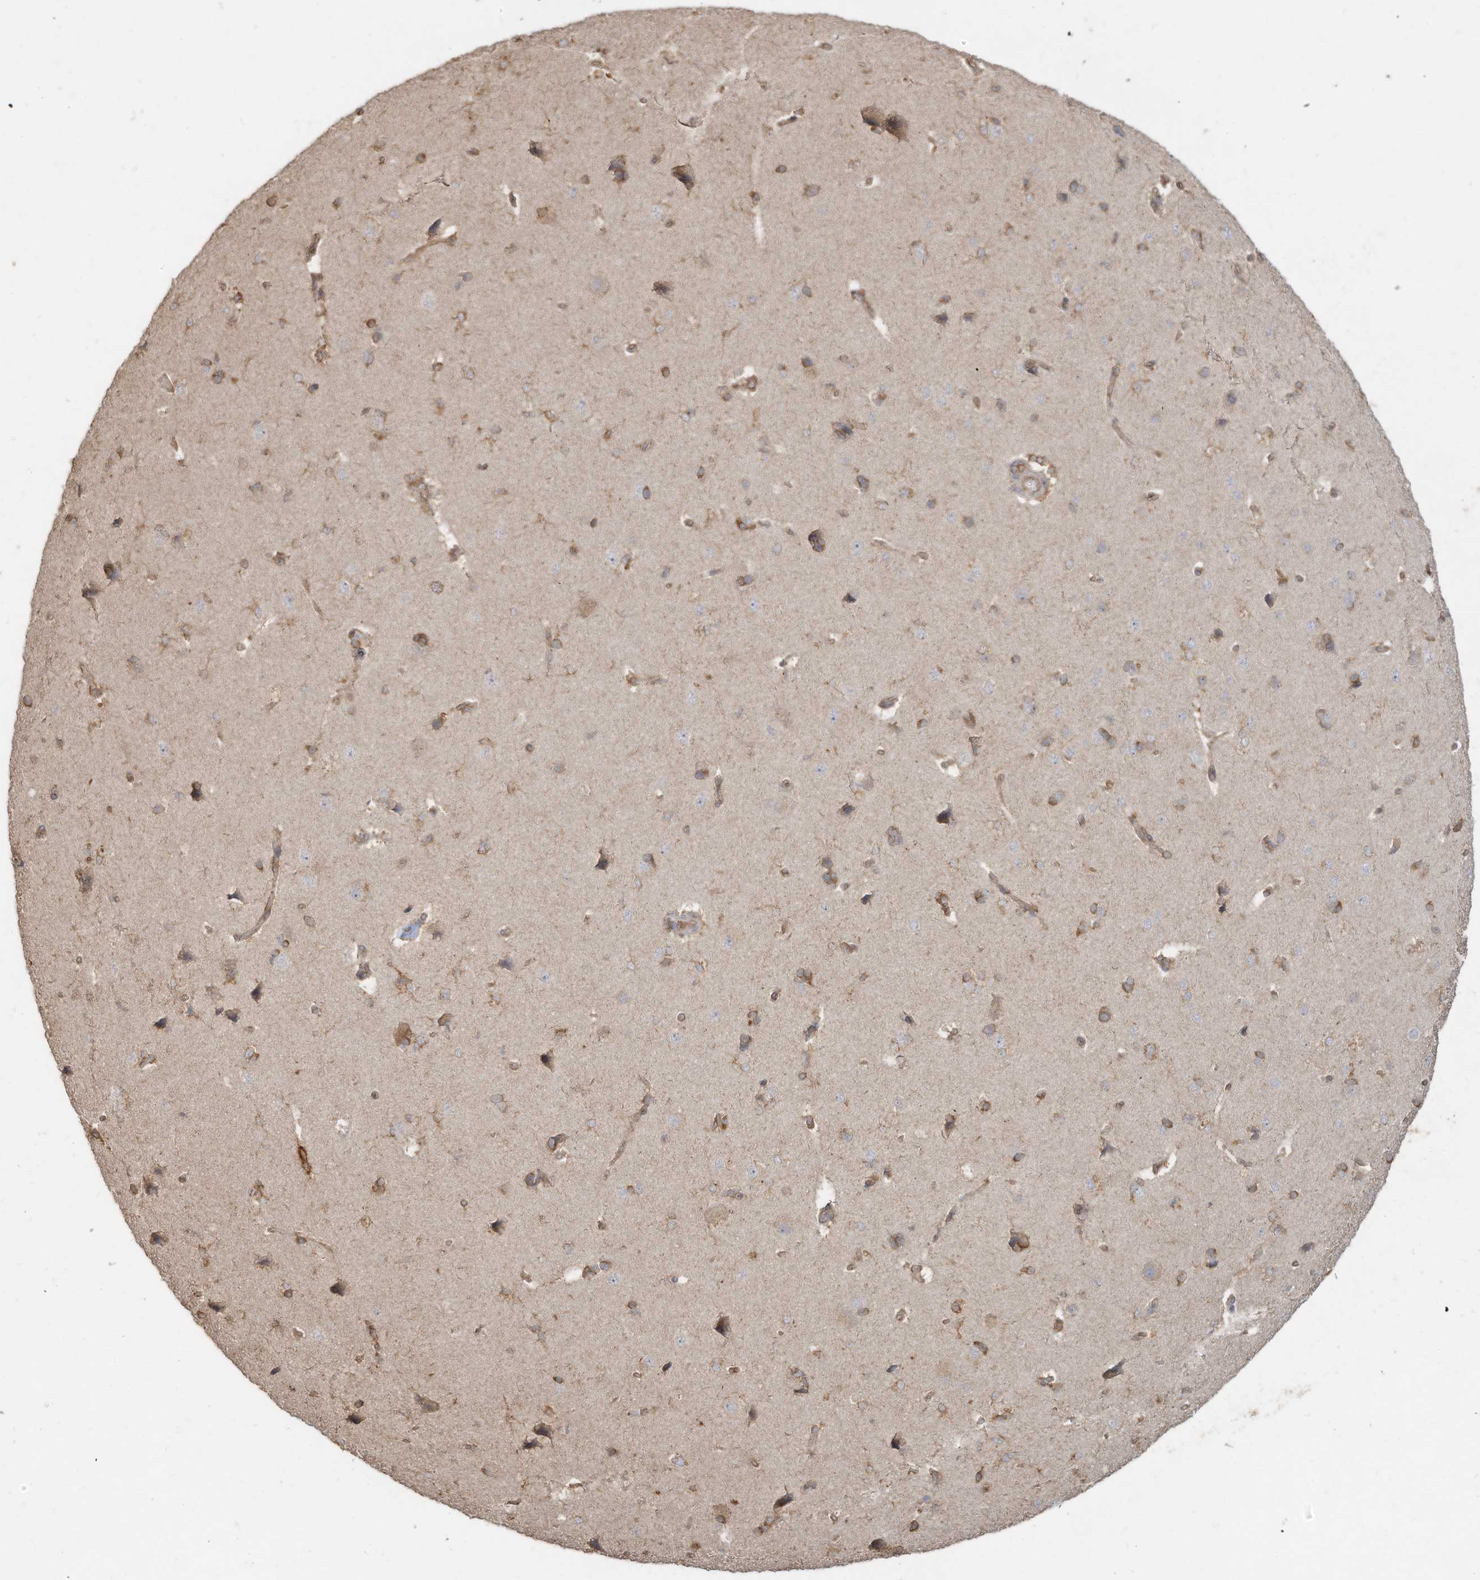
{"staining": {"intensity": "moderate", "quantity": ">75%", "location": "cytoplasmic/membranous"}, "tissue": "cerebral cortex", "cell_type": "Endothelial cells", "image_type": "normal", "snomed": [{"axis": "morphology", "description": "Normal tissue, NOS"}, {"axis": "topography", "description": "Cerebral cortex"}], "caption": "Moderate cytoplasmic/membranous staining for a protein is present in about >75% of endothelial cells of unremarkable cerebral cortex using immunohistochemistry.", "gene": "DYNC1I2", "patient": {"sex": "male", "age": 62}}